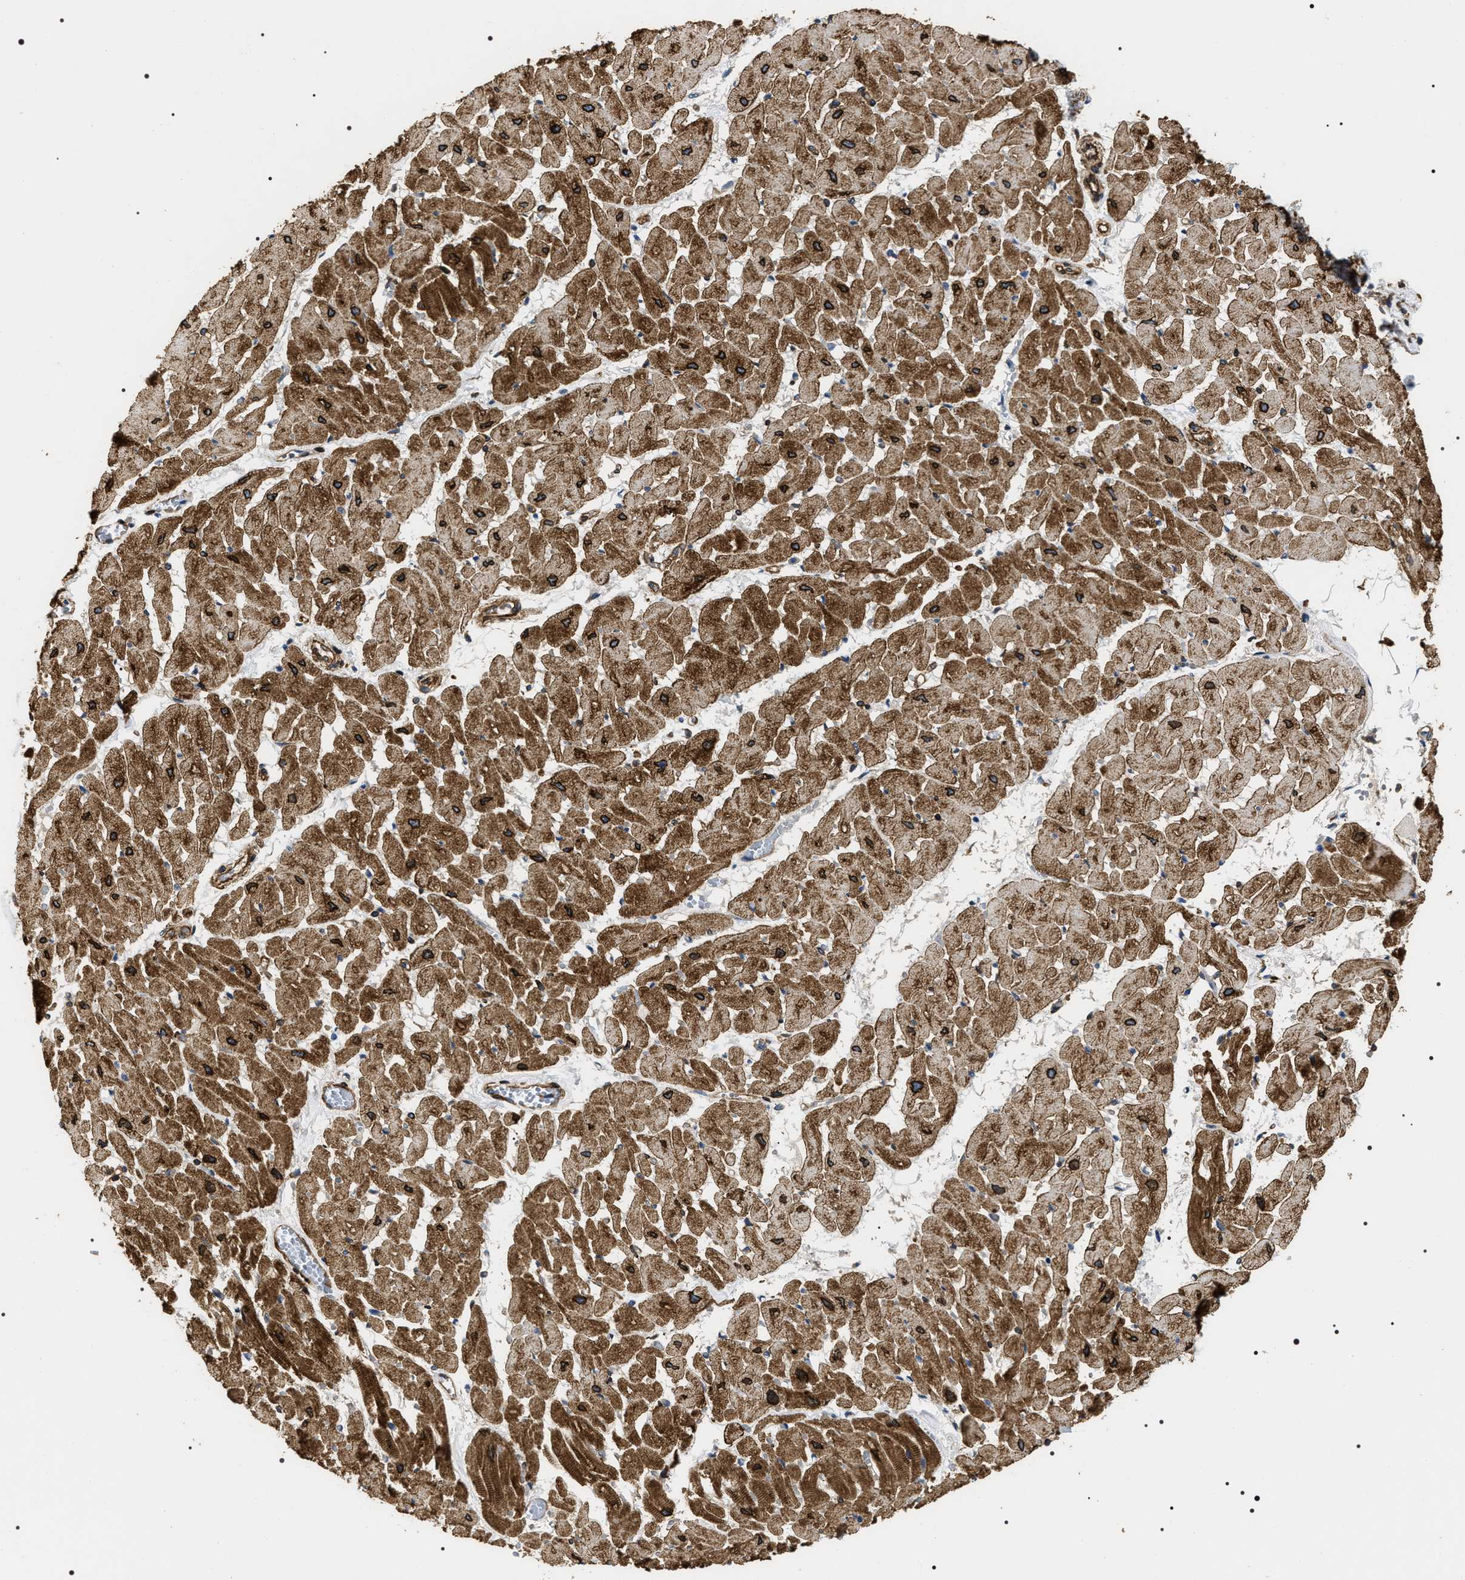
{"staining": {"intensity": "strong", "quantity": ">75%", "location": "cytoplasmic/membranous,nuclear"}, "tissue": "heart muscle", "cell_type": "Cardiomyocytes", "image_type": "normal", "snomed": [{"axis": "morphology", "description": "Normal tissue, NOS"}, {"axis": "topography", "description": "Heart"}], "caption": "Protein positivity by IHC demonstrates strong cytoplasmic/membranous,nuclear staining in approximately >75% of cardiomyocytes in benign heart muscle.", "gene": "ZC3HAV1L", "patient": {"sex": "female", "age": 19}}